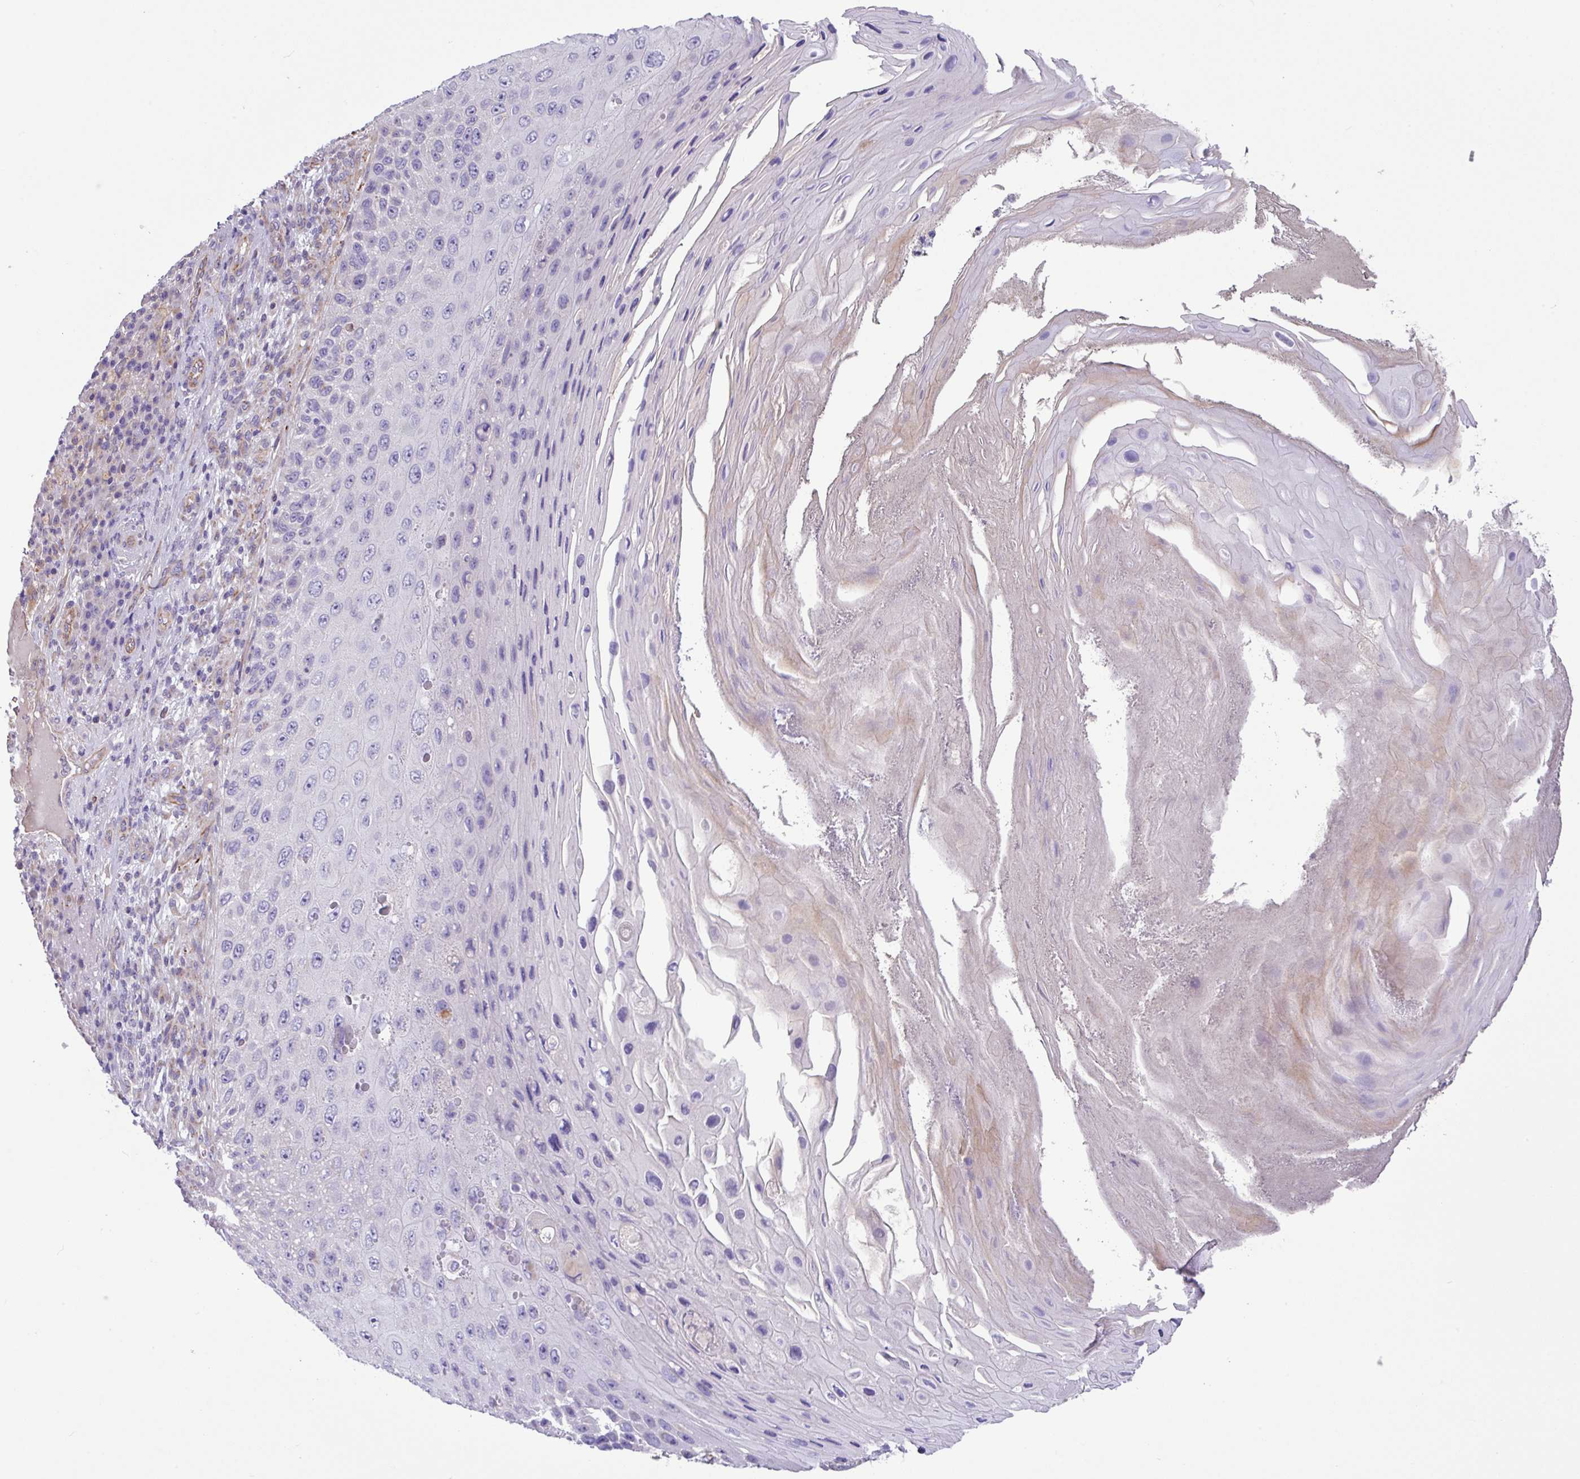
{"staining": {"intensity": "negative", "quantity": "none", "location": "none"}, "tissue": "skin cancer", "cell_type": "Tumor cells", "image_type": "cancer", "snomed": [{"axis": "morphology", "description": "Squamous cell carcinoma, NOS"}, {"axis": "topography", "description": "Skin"}], "caption": "This is a image of immunohistochemistry (IHC) staining of skin cancer, which shows no positivity in tumor cells. The staining was performed using DAB (3,3'-diaminobenzidine) to visualize the protein expression in brown, while the nuclei were stained in blue with hematoxylin (Magnification: 20x).", "gene": "MRM2", "patient": {"sex": "female", "age": 88}}